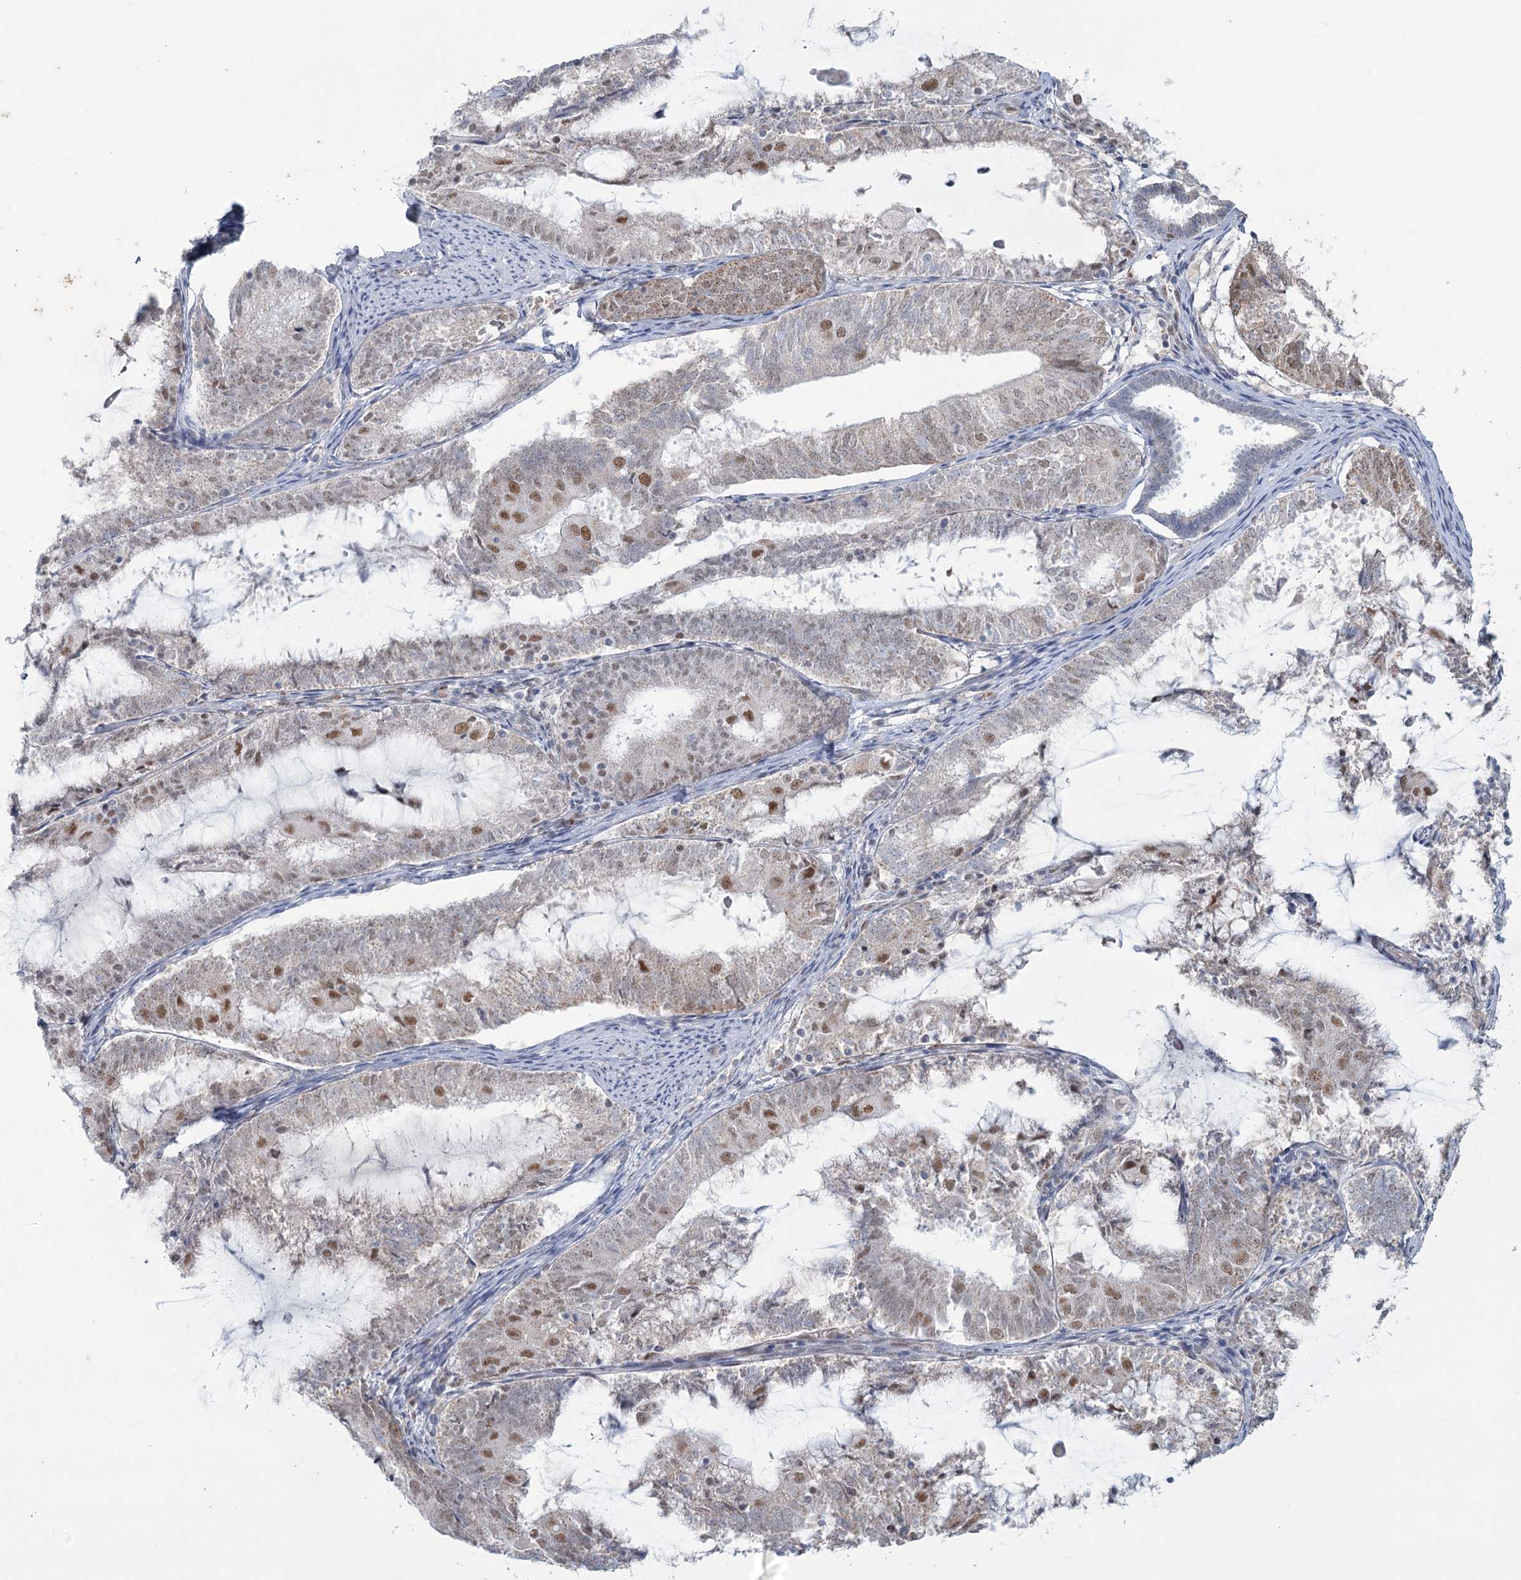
{"staining": {"intensity": "moderate", "quantity": "<25%", "location": "nuclear"}, "tissue": "endometrial cancer", "cell_type": "Tumor cells", "image_type": "cancer", "snomed": [{"axis": "morphology", "description": "Adenocarcinoma, NOS"}, {"axis": "topography", "description": "Endometrium"}], "caption": "An immunohistochemistry micrograph of tumor tissue is shown. Protein staining in brown shows moderate nuclear positivity in endometrial adenocarcinoma within tumor cells.", "gene": "MTG1", "patient": {"sex": "female", "age": 81}}